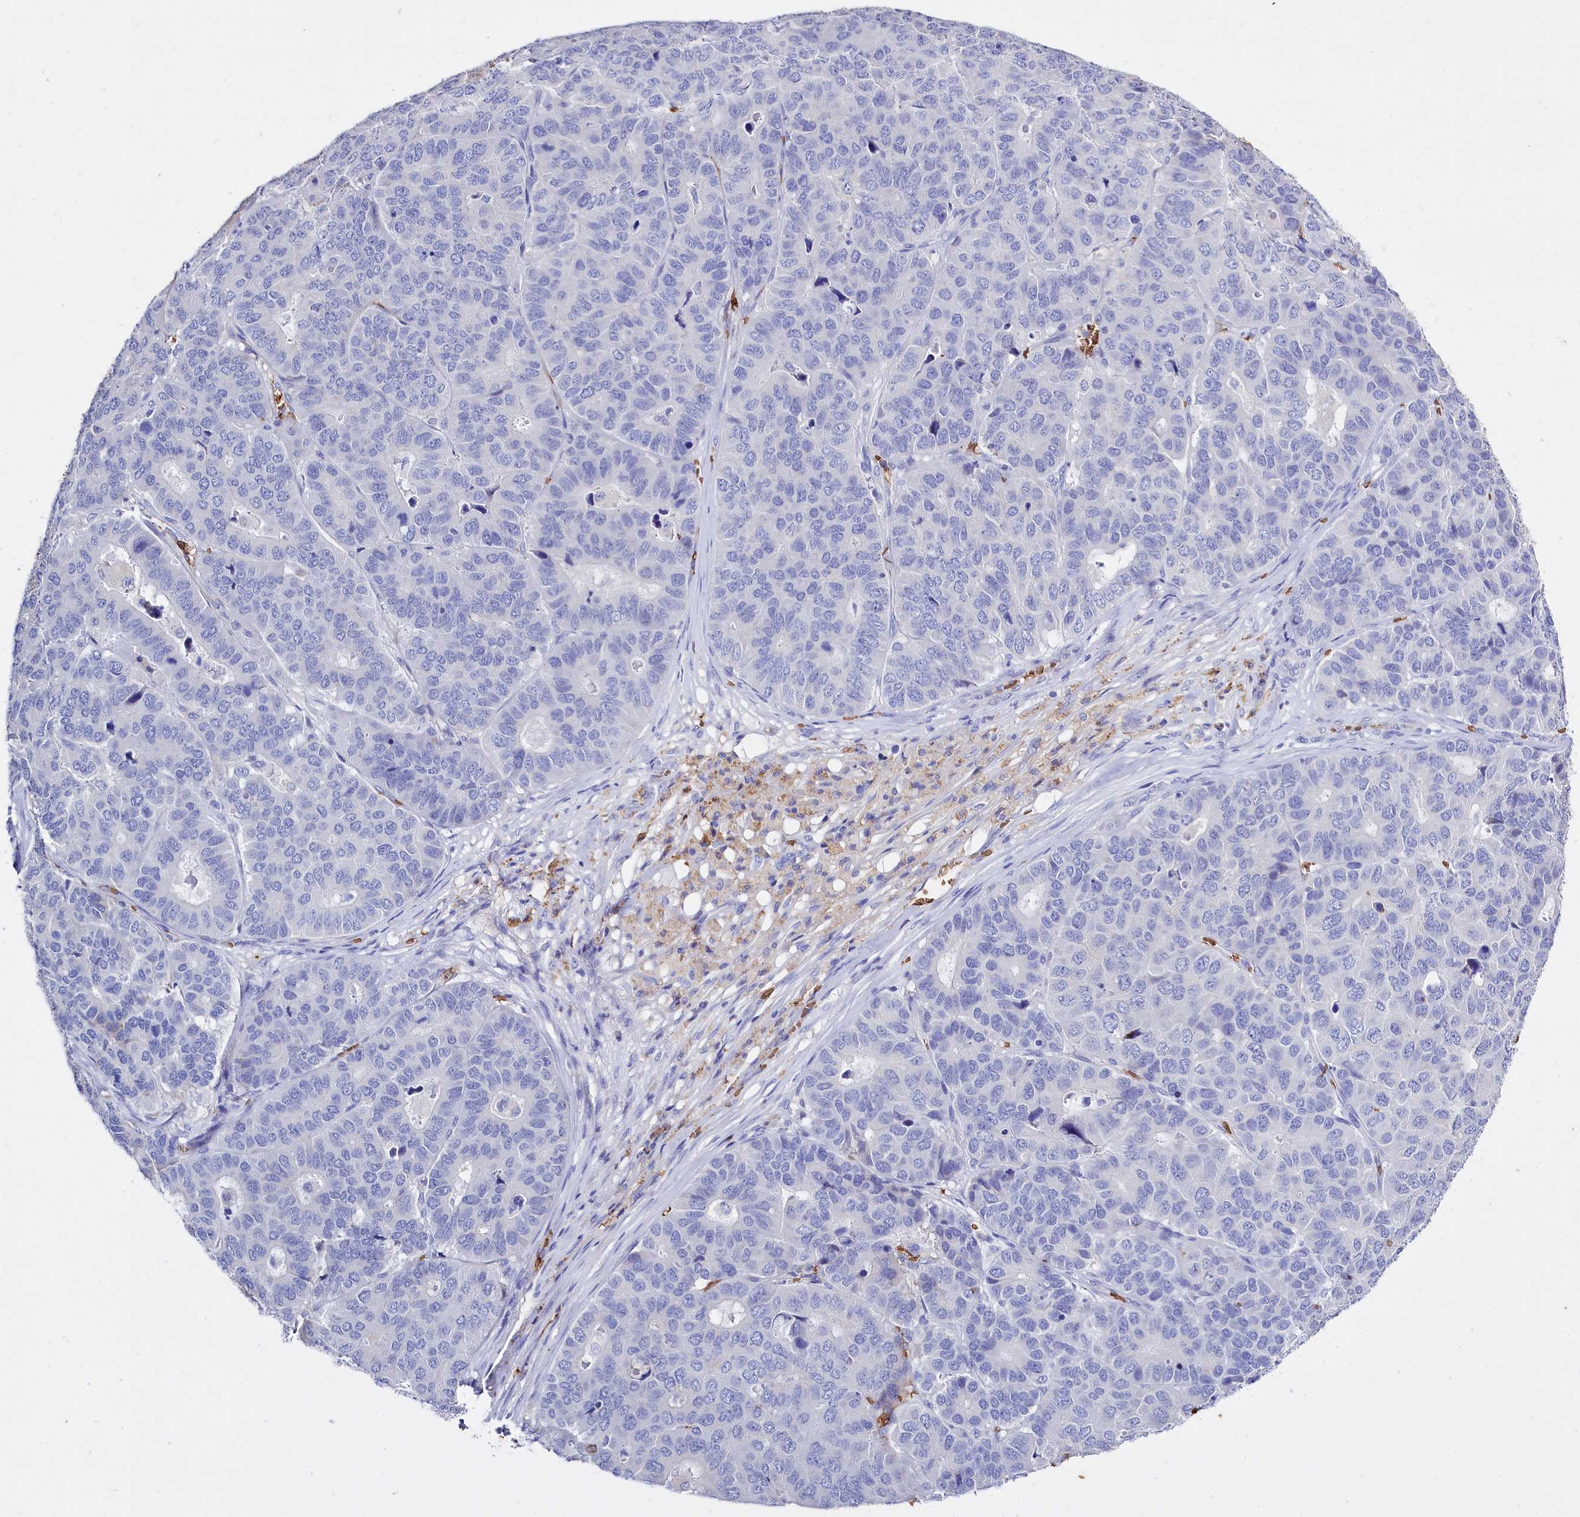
{"staining": {"intensity": "negative", "quantity": "none", "location": "none"}, "tissue": "pancreatic cancer", "cell_type": "Tumor cells", "image_type": "cancer", "snomed": [{"axis": "morphology", "description": "Adenocarcinoma, NOS"}, {"axis": "topography", "description": "Pancreas"}], "caption": "IHC photomicrograph of neoplastic tissue: human pancreatic cancer stained with DAB shows no significant protein staining in tumor cells.", "gene": "RPUSD3", "patient": {"sex": "male", "age": 50}}